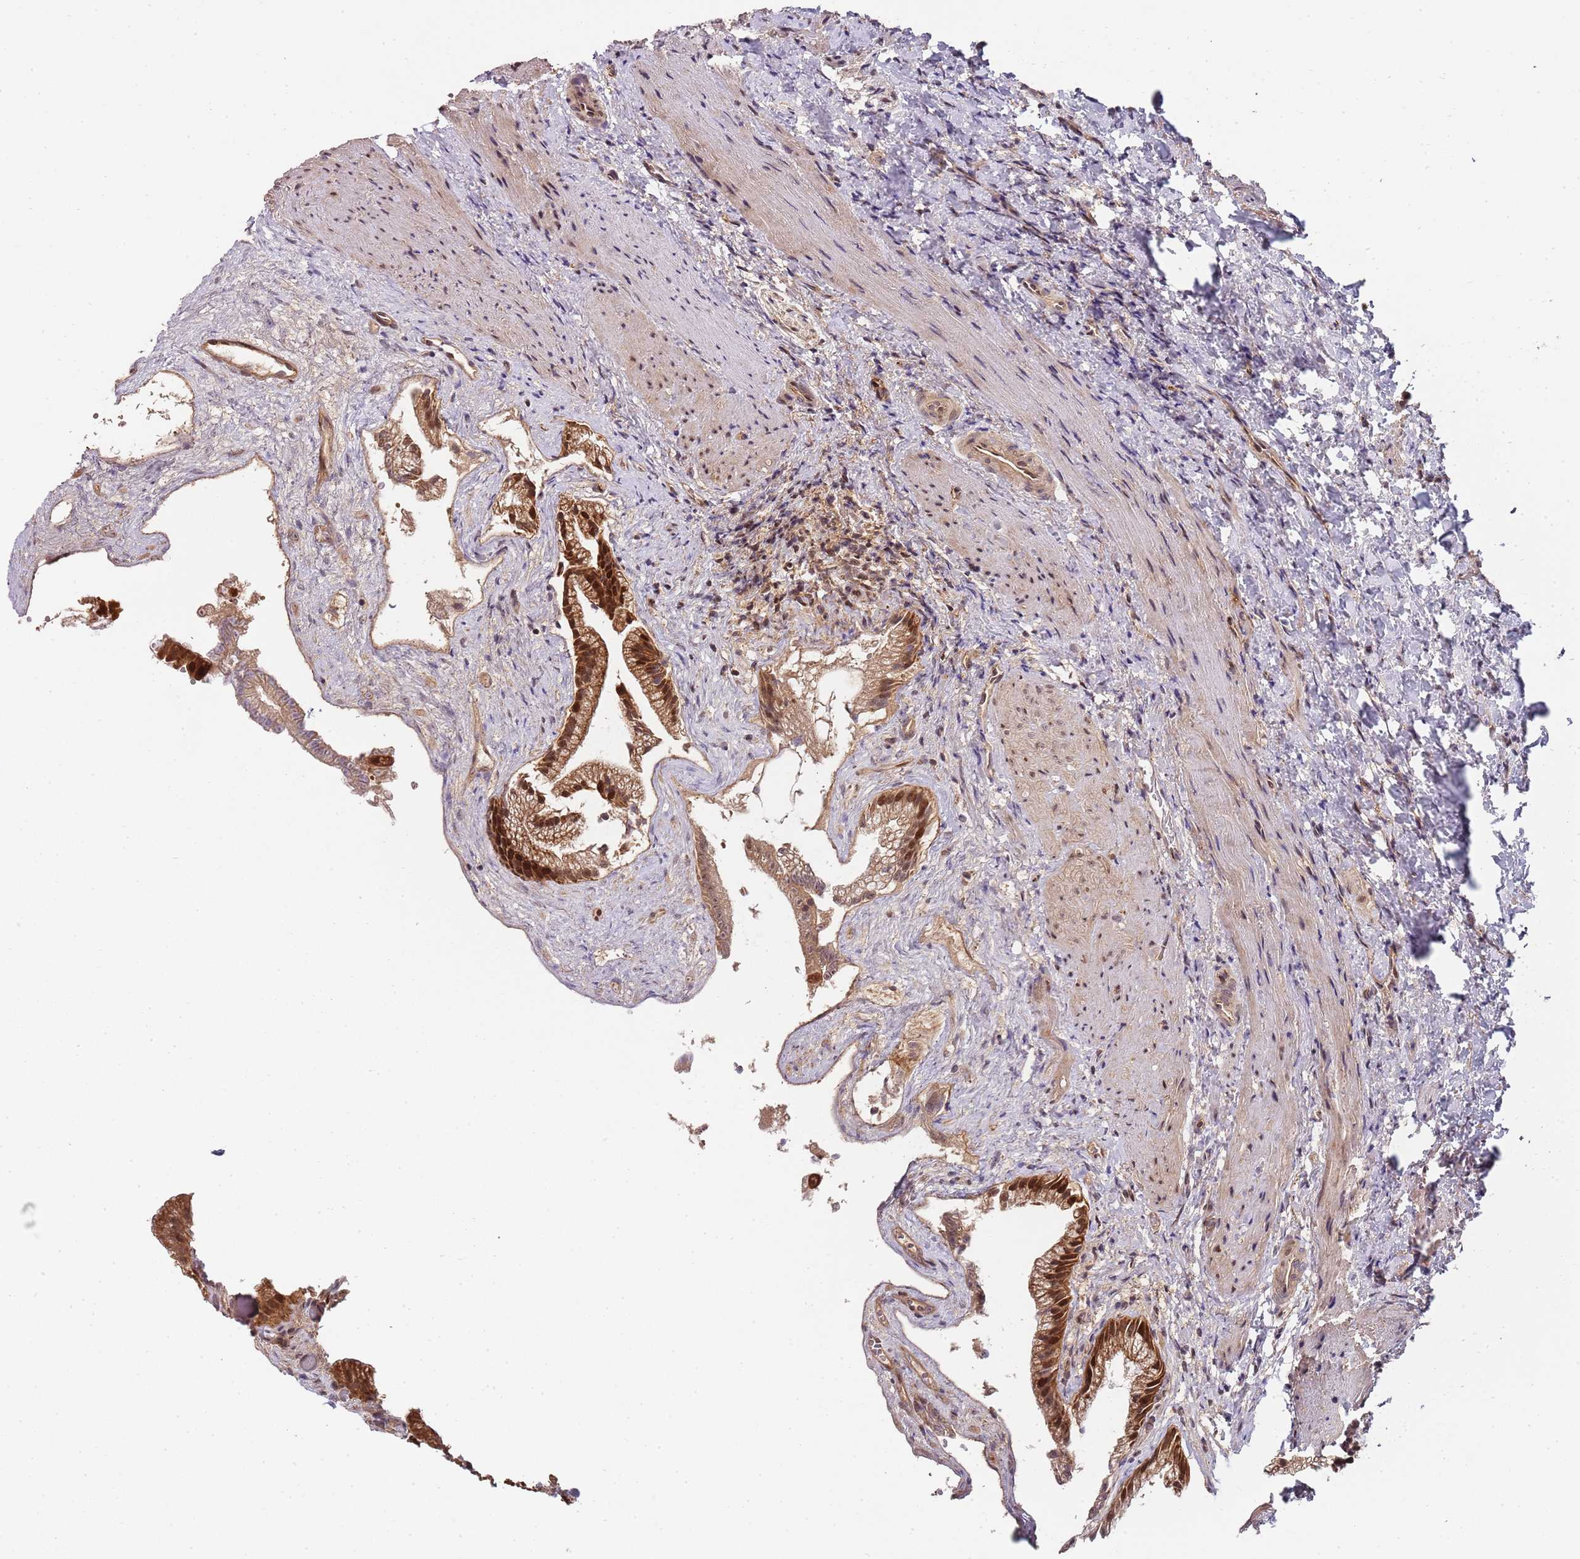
{"staining": {"intensity": "strong", "quantity": ">75%", "location": "cytoplasmic/membranous,nuclear"}, "tissue": "gallbladder", "cell_type": "Glandular cells", "image_type": "normal", "snomed": [{"axis": "morphology", "description": "Normal tissue, NOS"}, {"axis": "morphology", "description": "Inflammation, NOS"}, {"axis": "topography", "description": "Gallbladder"}], "caption": "IHC (DAB) staining of benign human gallbladder shows strong cytoplasmic/membranous,nuclear protein staining in approximately >75% of glandular cells.", "gene": "EDC3", "patient": {"sex": "male", "age": 51}}